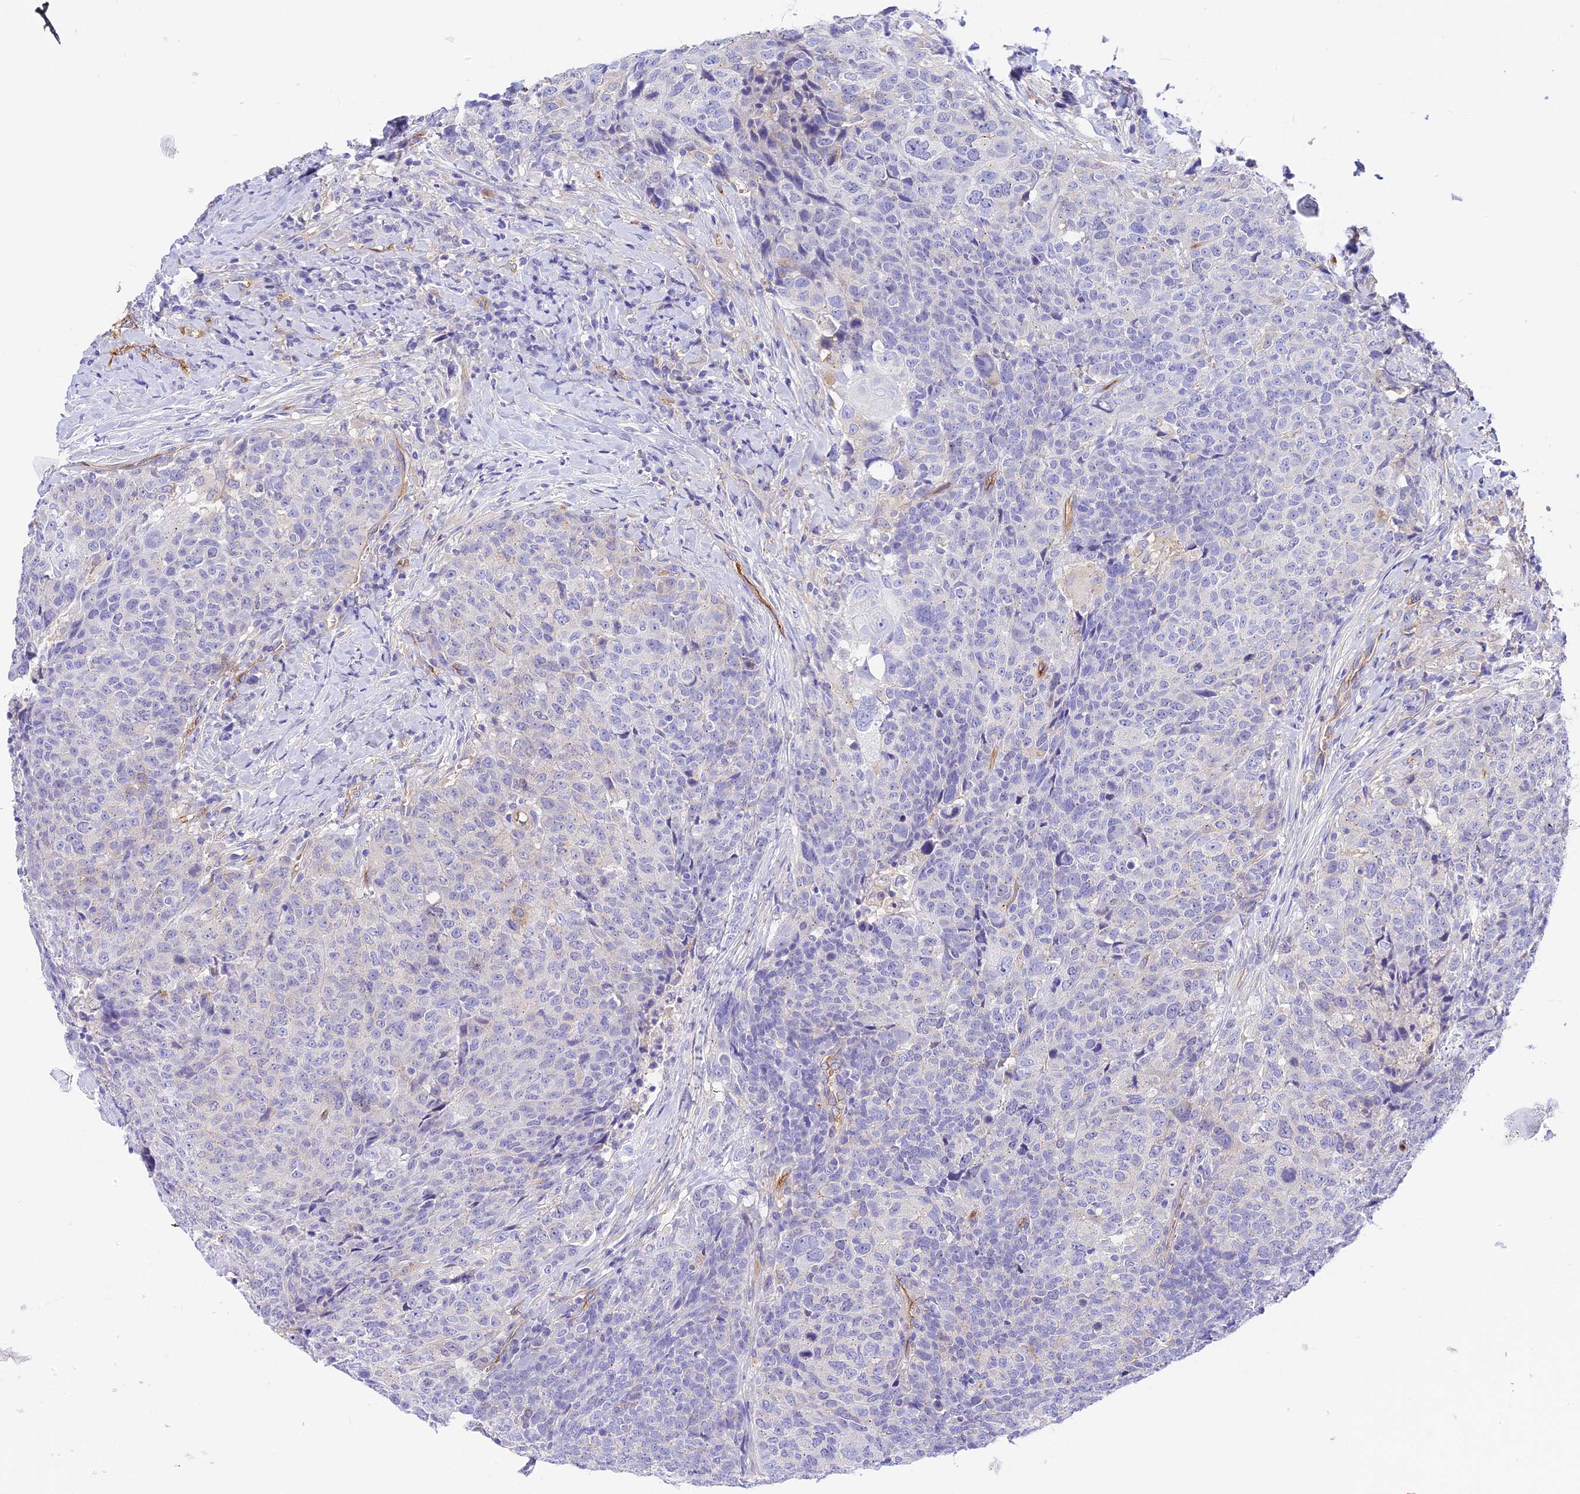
{"staining": {"intensity": "negative", "quantity": "none", "location": "none"}, "tissue": "head and neck cancer", "cell_type": "Tumor cells", "image_type": "cancer", "snomed": [{"axis": "morphology", "description": "Squamous cell carcinoma, NOS"}, {"axis": "topography", "description": "Head-Neck"}], "caption": "Micrograph shows no significant protein staining in tumor cells of head and neck squamous cell carcinoma.", "gene": "HOMER3", "patient": {"sex": "male", "age": 66}}